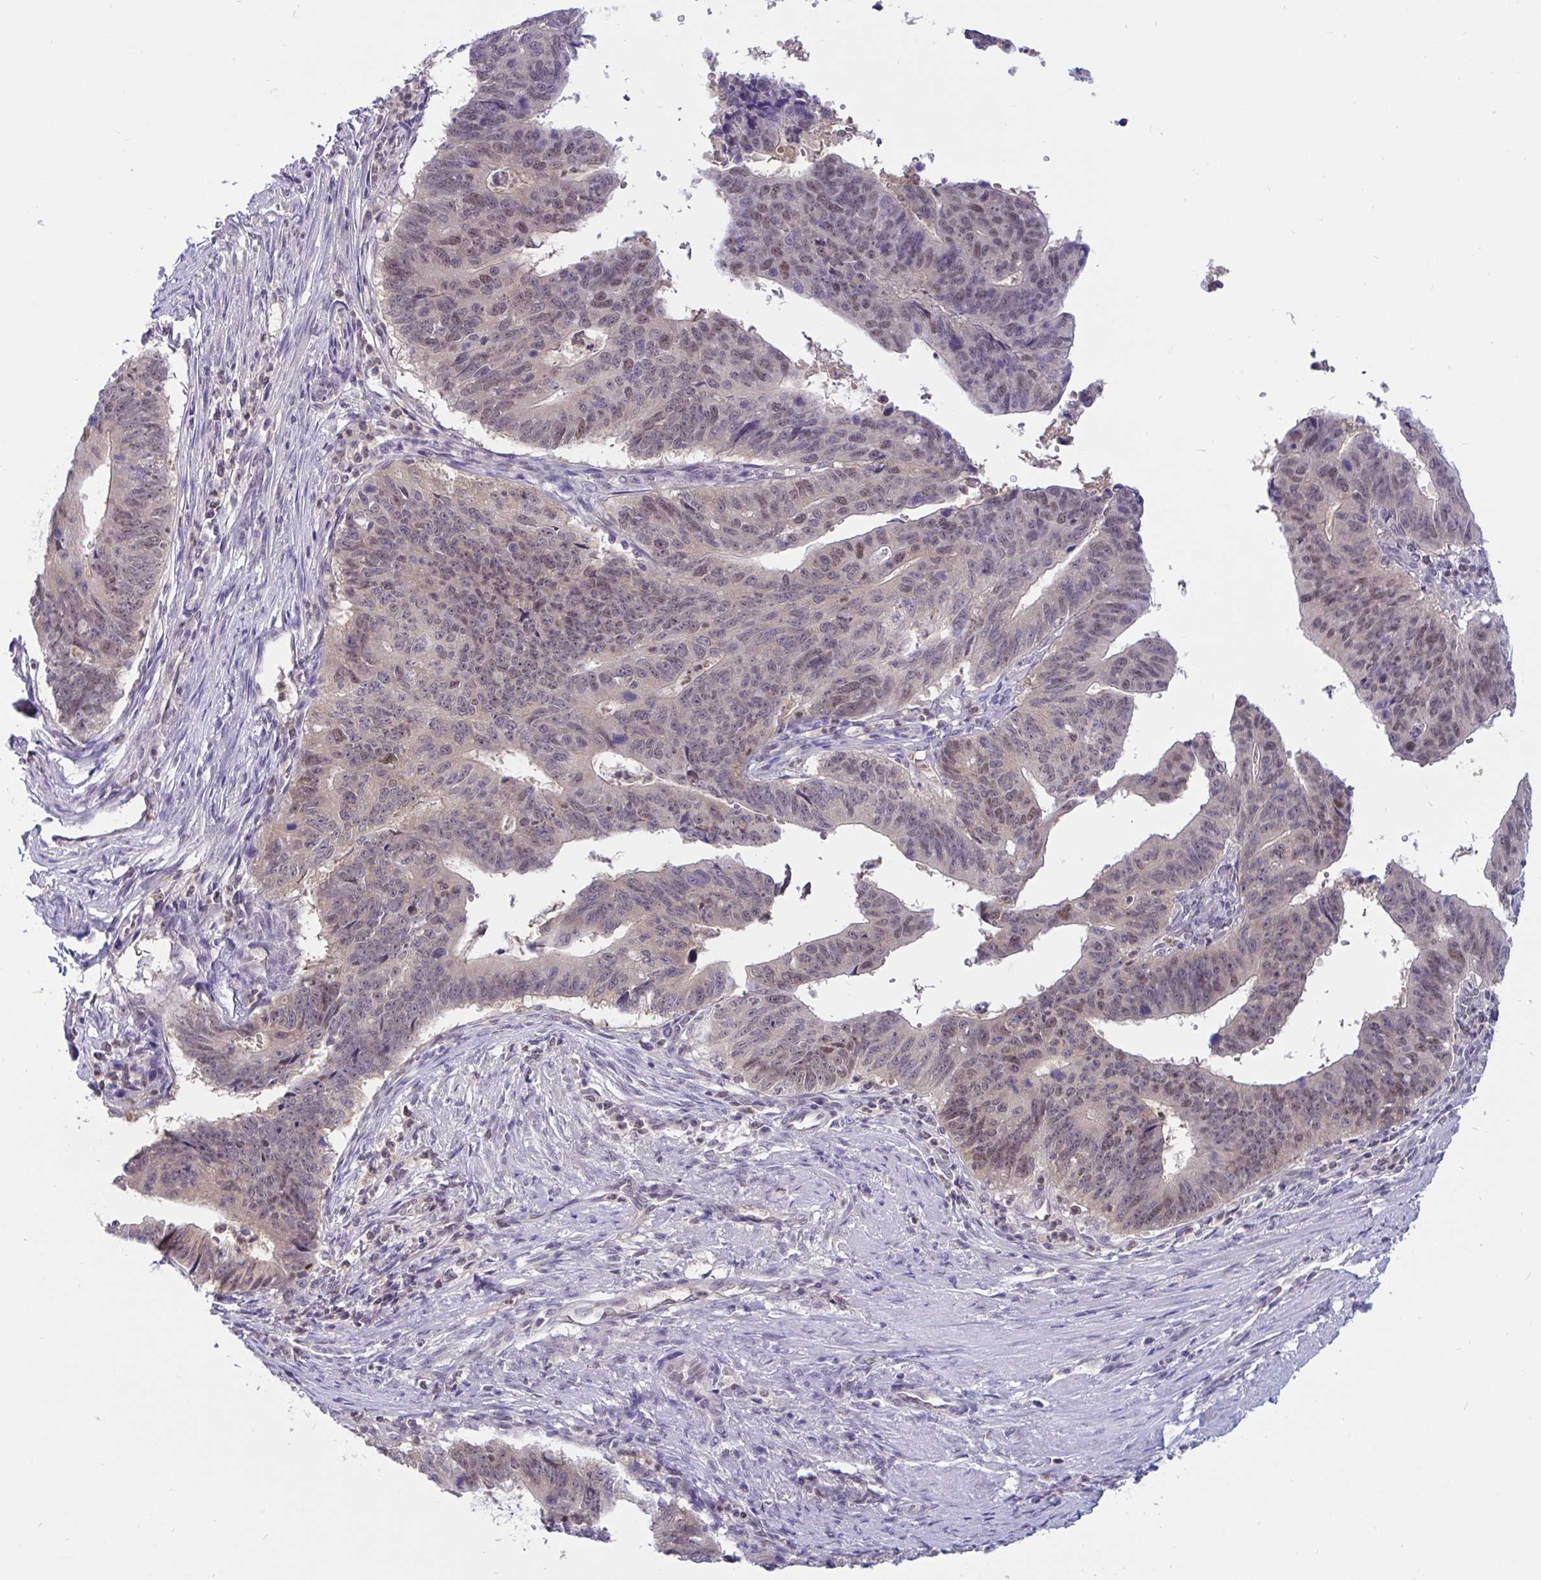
{"staining": {"intensity": "weak", "quantity": "25%-75%", "location": "nuclear"}, "tissue": "stomach cancer", "cell_type": "Tumor cells", "image_type": "cancer", "snomed": [{"axis": "morphology", "description": "Adenocarcinoma, NOS"}, {"axis": "topography", "description": "Stomach"}], "caption": "Adenocarcinoma (stomach) stained with immunohistochemistry (IHC) exhibits weak nuclear expression in approximately 25%-75% of tumor cells.", "gene": "TSN", "patient": {"sex": "male", "age": 59}}